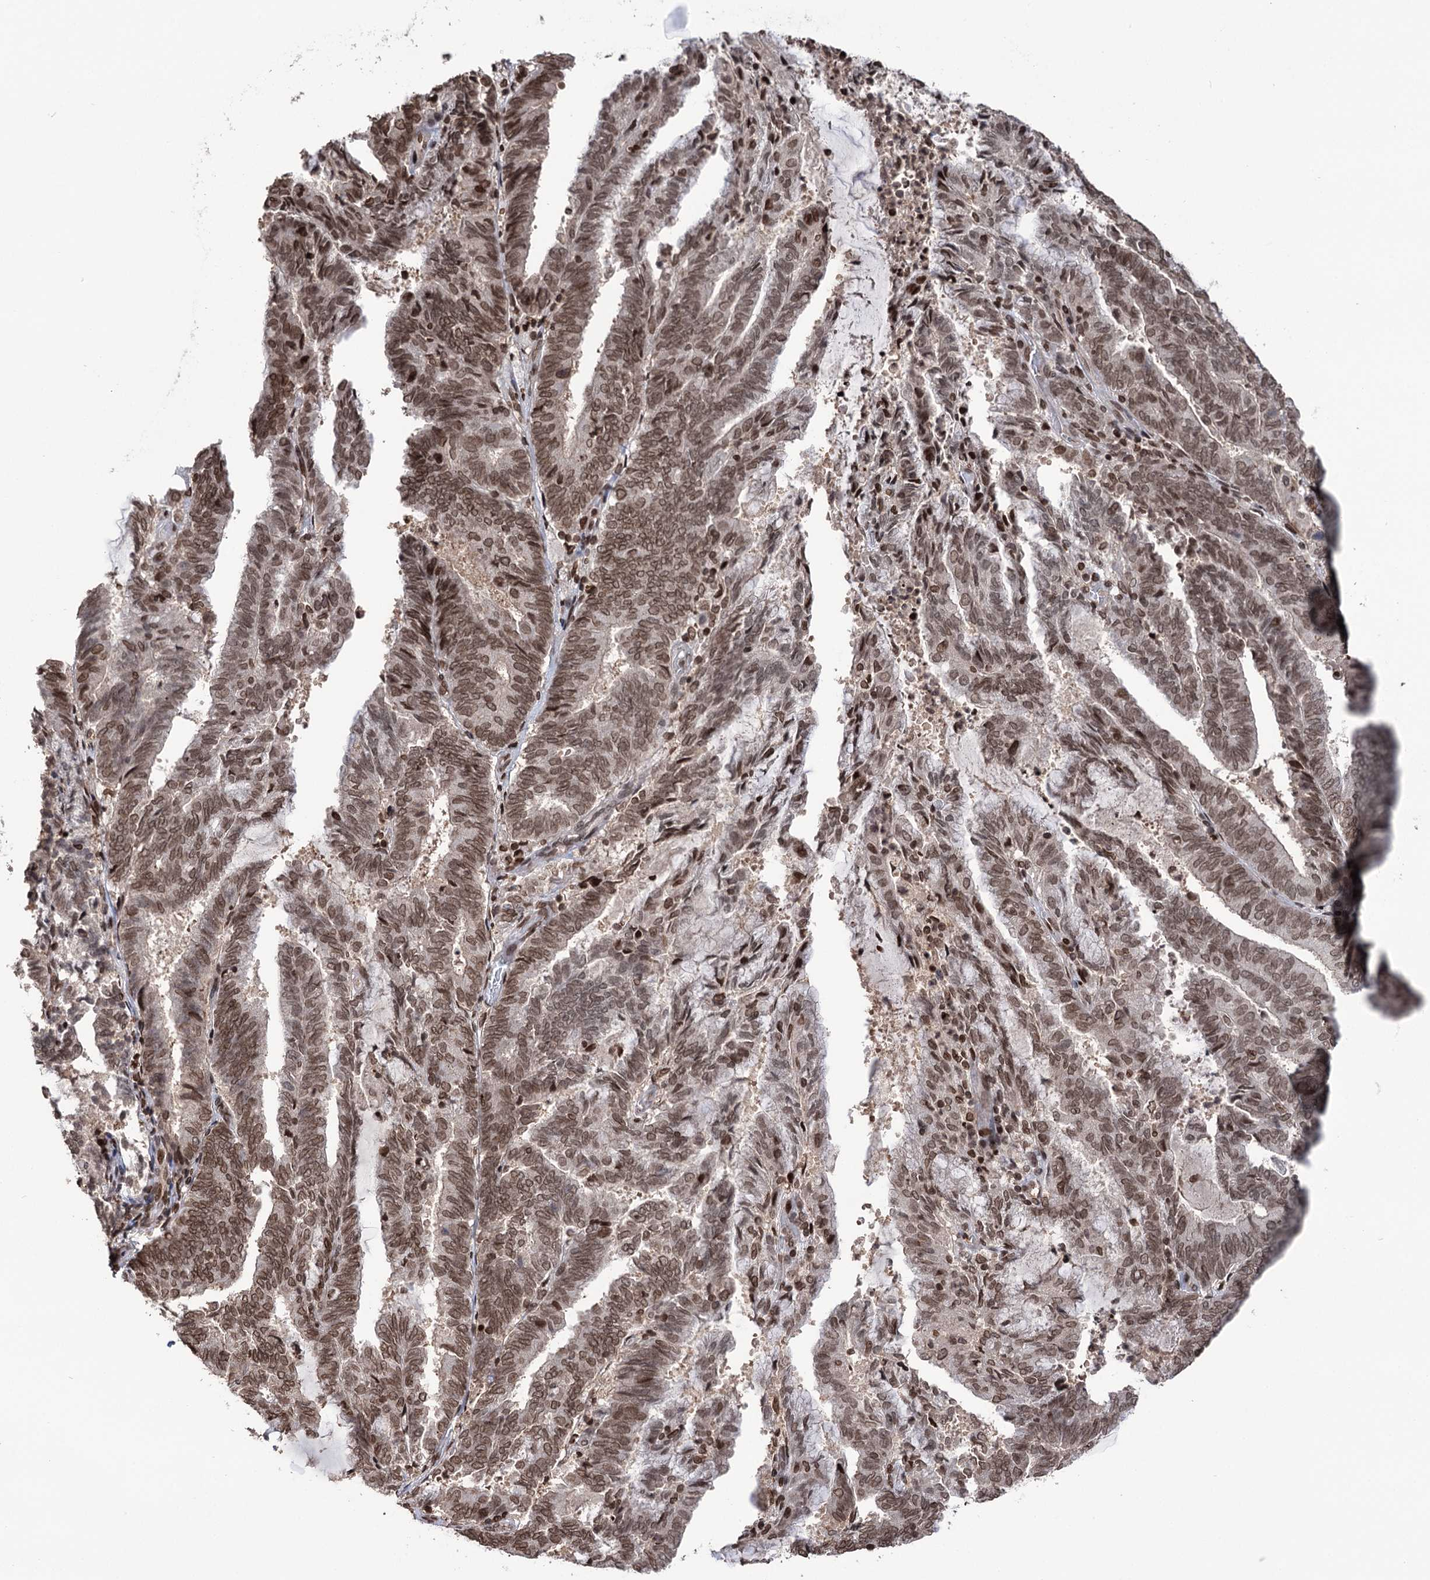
{"staining": {"intensity": "moderate", "quantity": ">75%", "location": "nuclear"}, "tissue": "endometrial cancer", "cell_type": "Tumor cells", "image_type": "cancer", "snomed": [{"axis": "morphology", "description": "Adenocarcinoma, NOS"}, {"axis": "topography", "description": "Endometrium"}], "caption": "Immunohistochemical staining of adenocarcinoma (endometrial) demonstrates moderate nuclear protein expression in approximately >75% of tumor cells. (DAB = brown stain, brightfield microscopy at high magnification).", "gene": "CCDC77", "patient": {"sex": "female", "age": 80}}